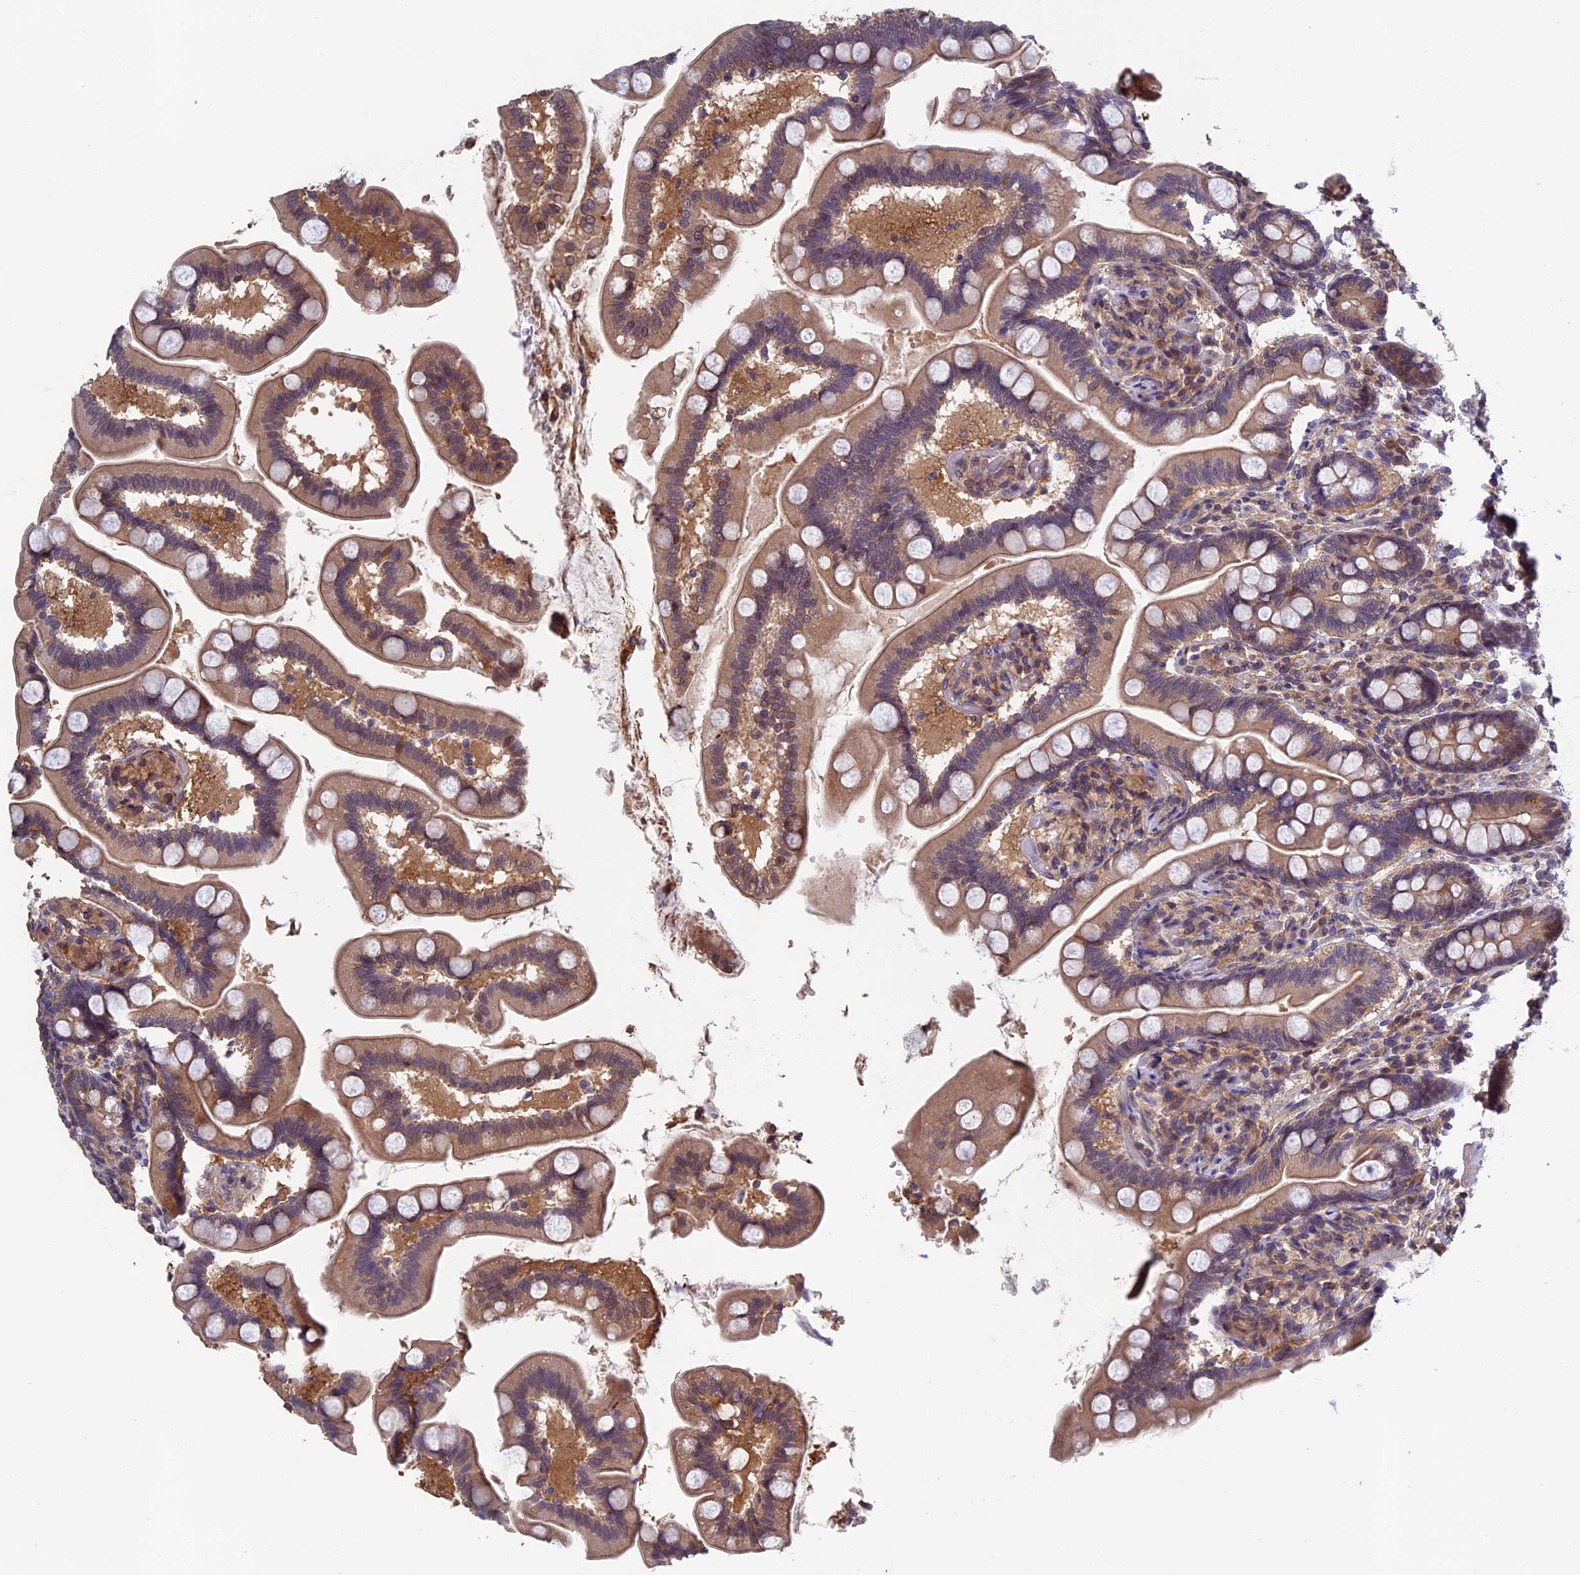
{"staining": {"intensity": "moderate", "quantity": ">75%", "location": "cytoplasmic/membranous"}, "tissue": "small intestine", "cell_type": "Glandular cells", "image_type": "normal", "snomed": [{"axis": "morphology", "description": "Normal tissue, NOS"}, {"axis": "topography", "description": "Small intestine"}], "caption": "Unremarkable small intestine shows moderate cytoplasmic/membranous staining in approximately >75% of glandular cells, visualized by immunohistochemistry. (Brightfield microscopy of DAB IHC at high magnification).", "gene": "LCMT1", "patient": {"sex": "female", "age": 64}}